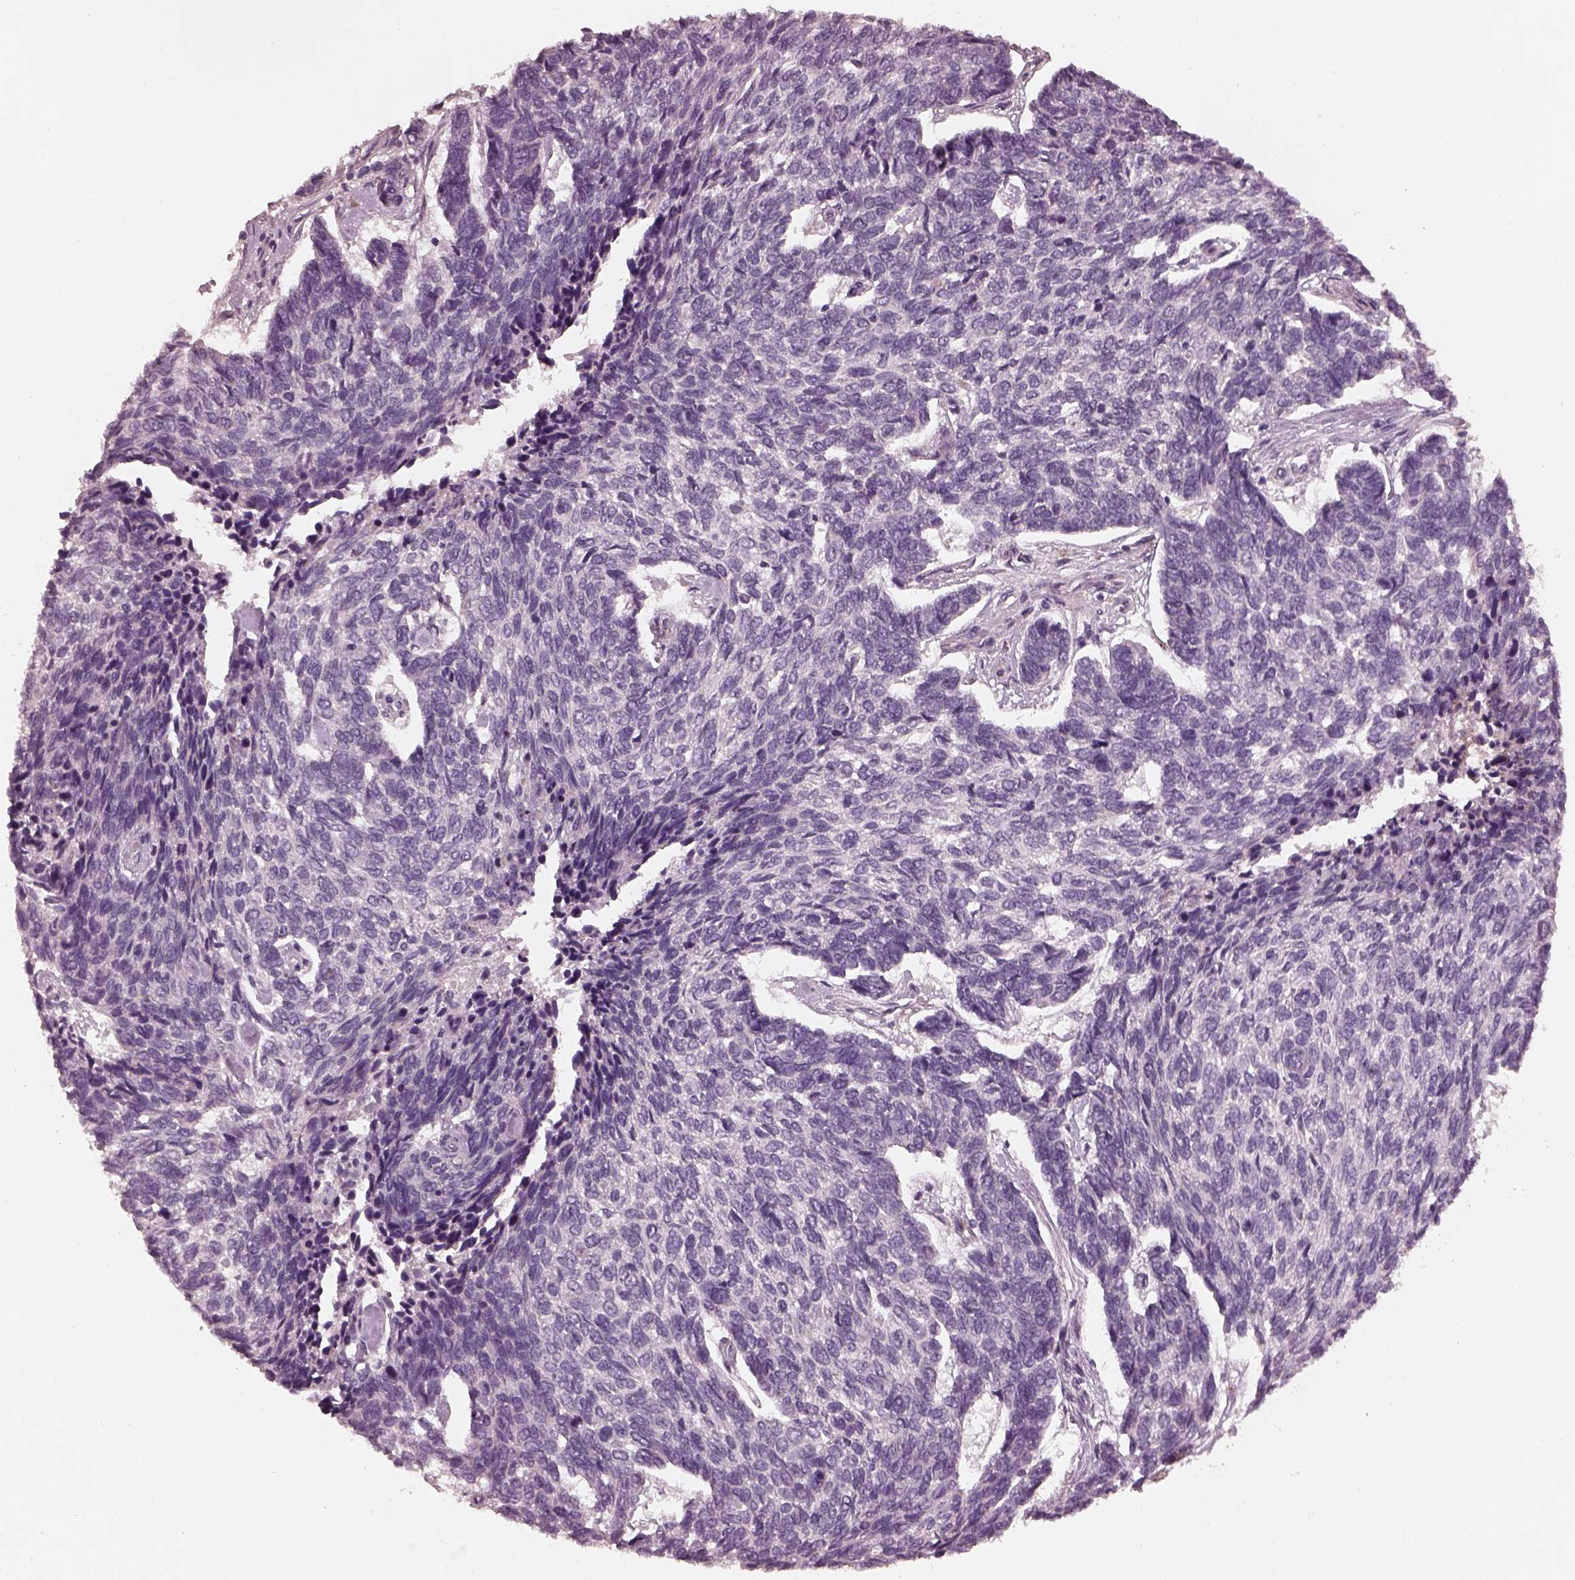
{"staining": {"intensity": "negative", "quantity": "none", "location": "none"}, "tissue": "skin cancer", "cell_type": "Tumor cells", "image_type": "cancer", "snomed": [{"axis": "morphology", "description": "Basal cell carcinoma"}, {"axis": "topography", "description": "Skin"}], "caption": "Basal cell carcinoma (skin) stained for a protein using immunohistochemistry (IHC) displays no expression tumor cells.", "gene": "SLC25A46", "patient": {"sex": "female", "age": 65}}